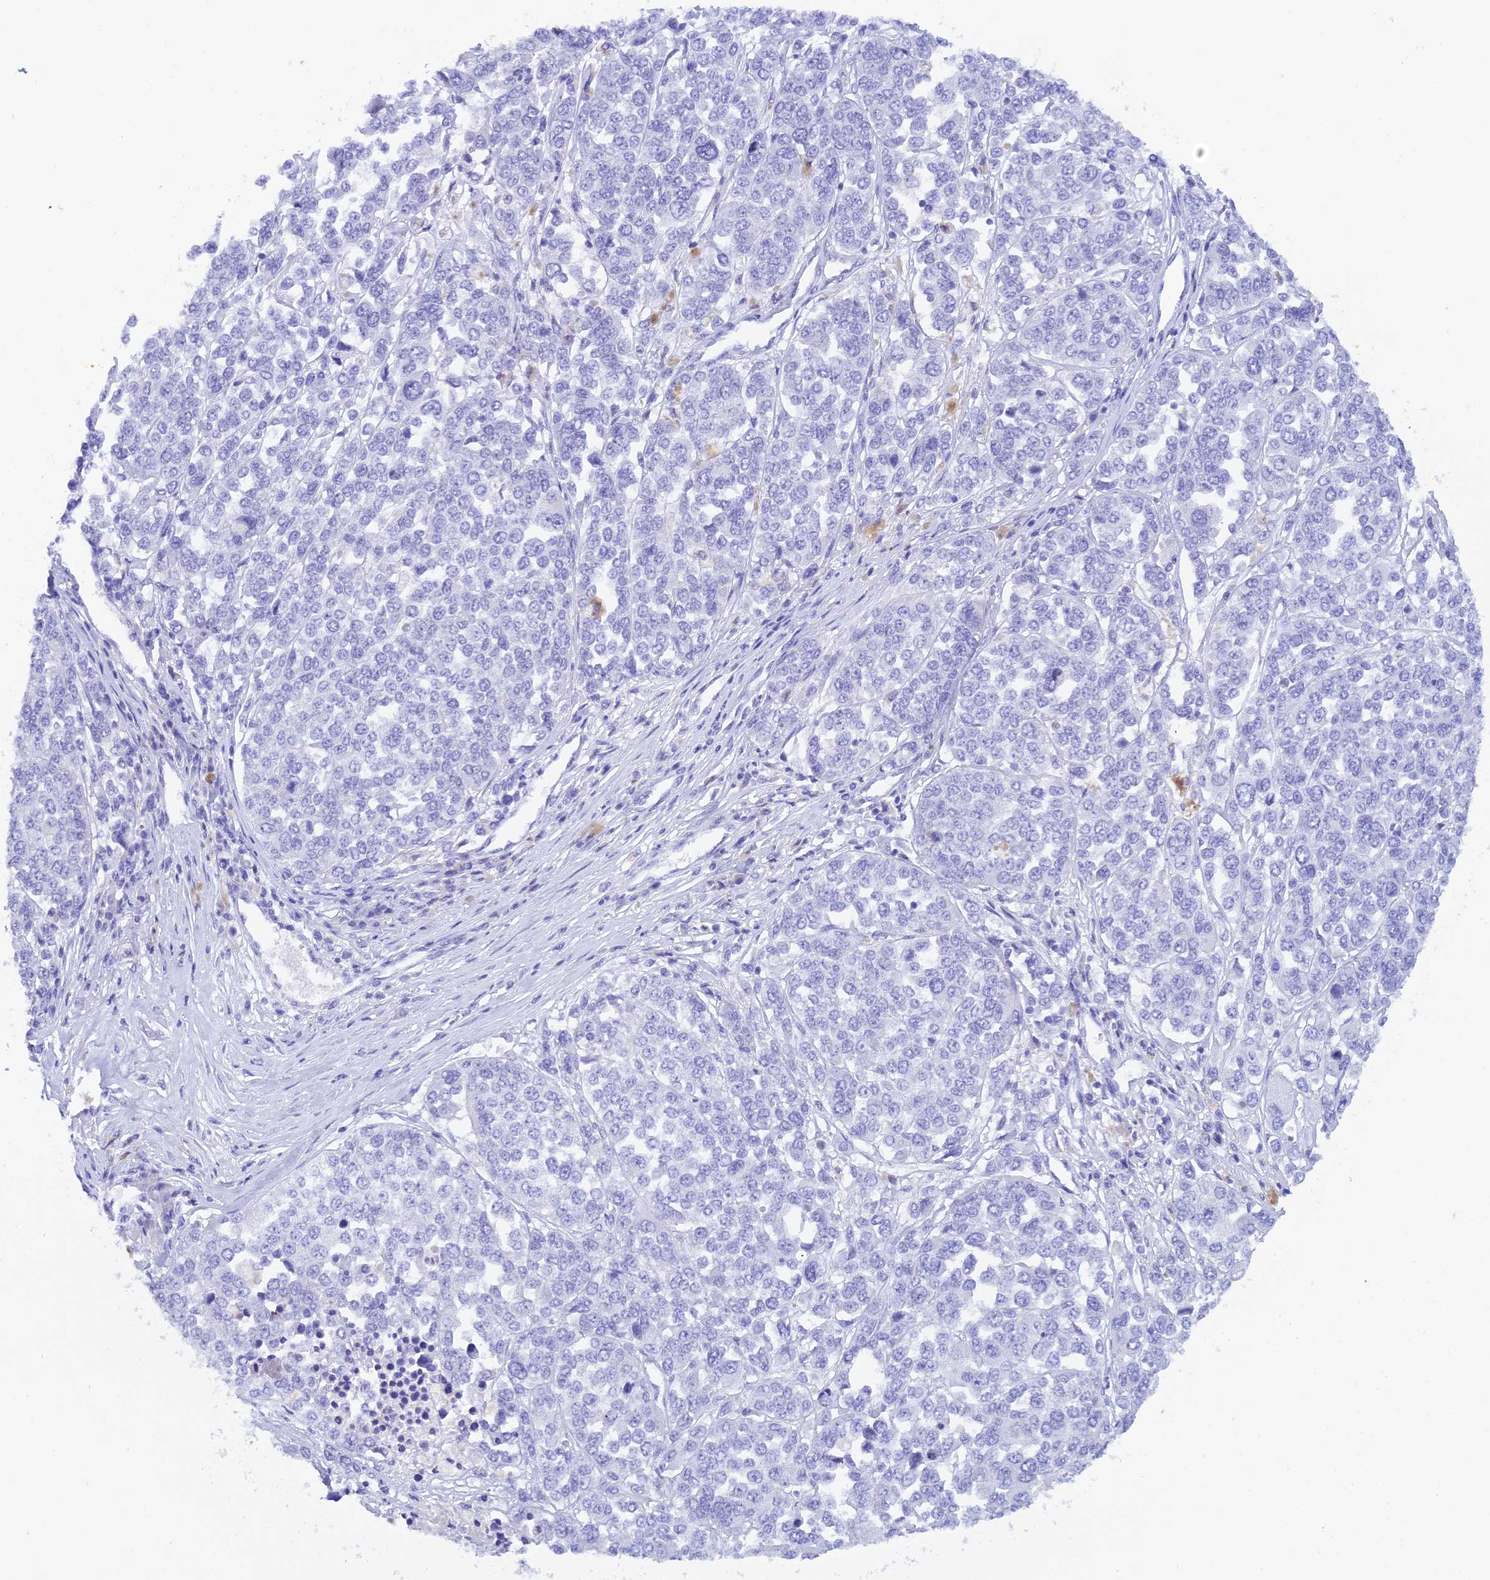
{"staining": {"intensity": "negative", "quantity": "none", "location": "none"}, "tissue": "melanoma", "cell_type": "Tumor cells", "image_type": "cancer", "snomed": [{"axis": "morphology", "description": "Malignant melanoma, Metastatic site"}, {"axis": "topography", "description": "Lymph node"}], "caption": "Protein analysis of malignant melanoma (metastatic site) exhibits no significant positivity in tumor cells.", "gene": "REG1A", "patient": {"sex": "male", "age": 44}}